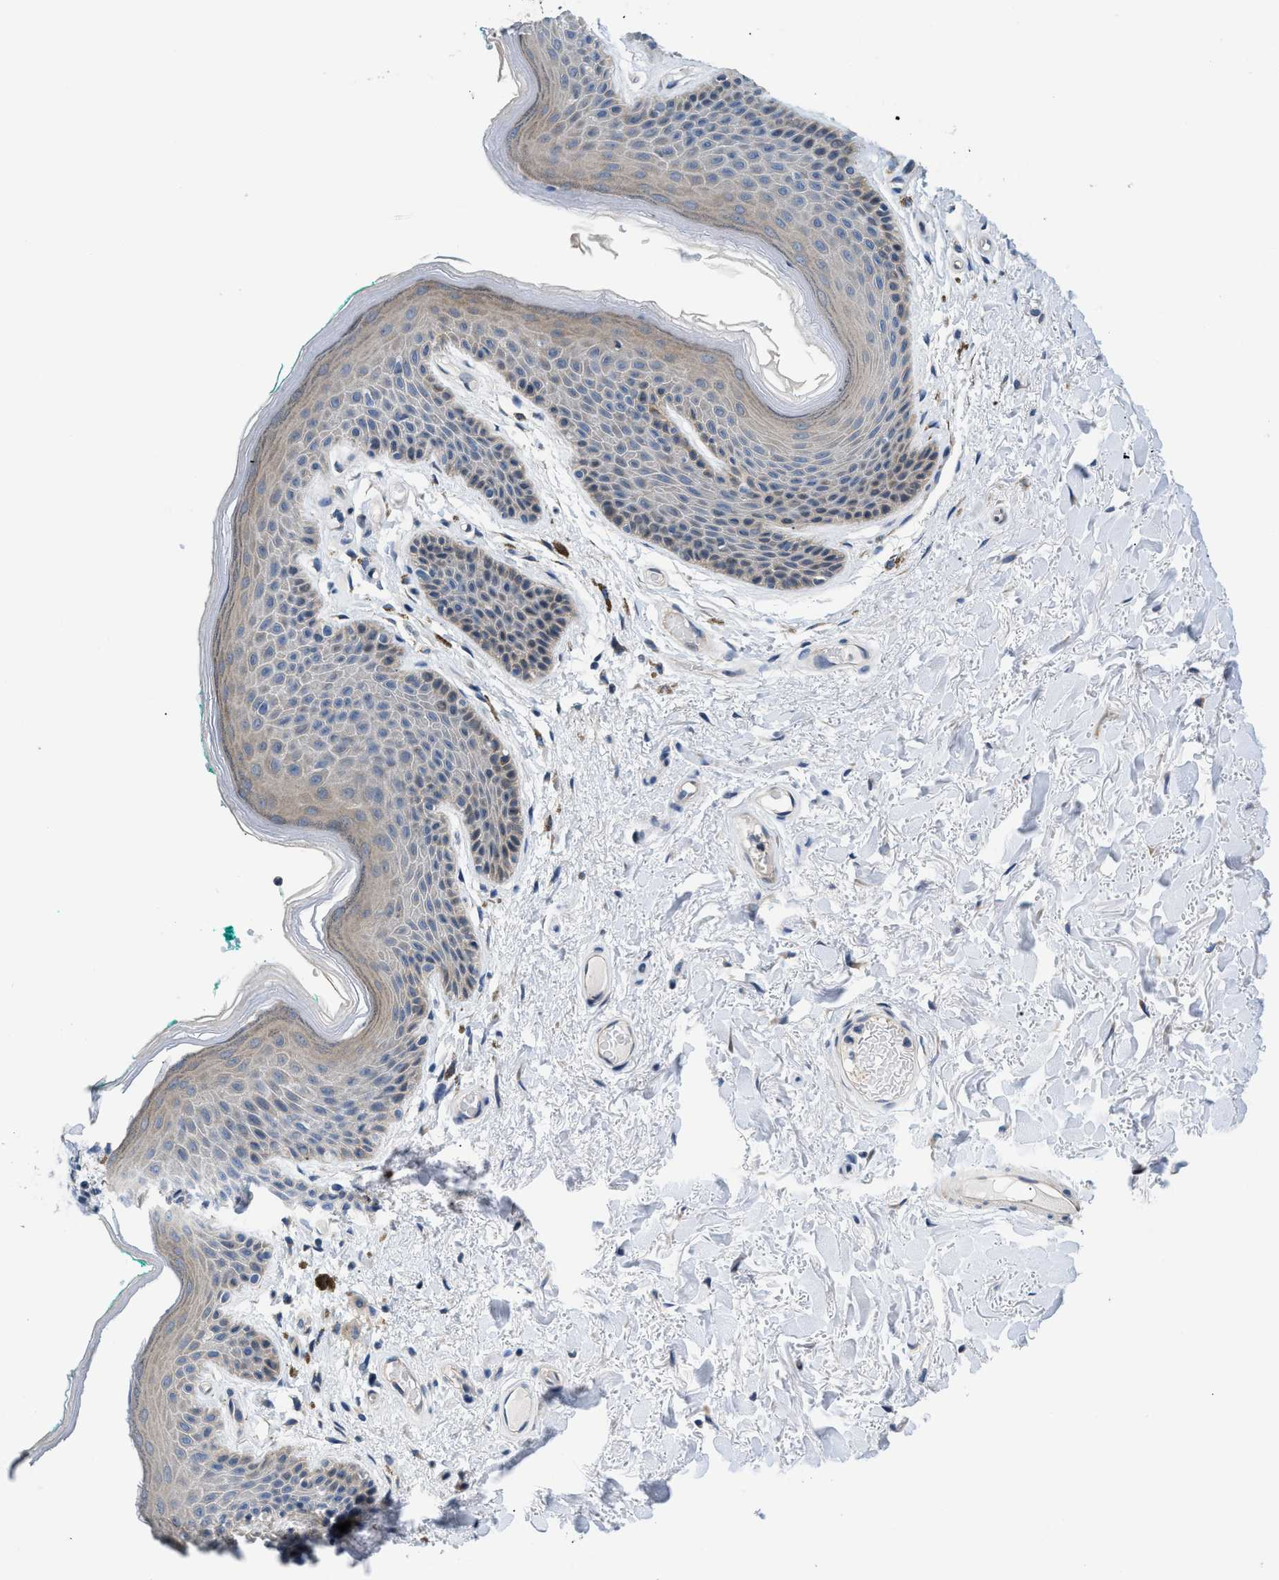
{"staining": {"intensity": "weak", "quantity": "<25%", "location": "cytoplasmic/membranous"}, "tissue": "skin", "cell_type": "Epidermal cells", "image_type": "normal", "snomed": [{"axis": "morphology", "description": "Normal tissue, NOS"}, {"axis": "topography", "description": "Anal"}], "caption": "This is an IHC photomicrograph of benign human skin. There is no positivity in epidermal cells.", "gene": "FDCSP", "patient": {"sex": "male", "age": 74}}